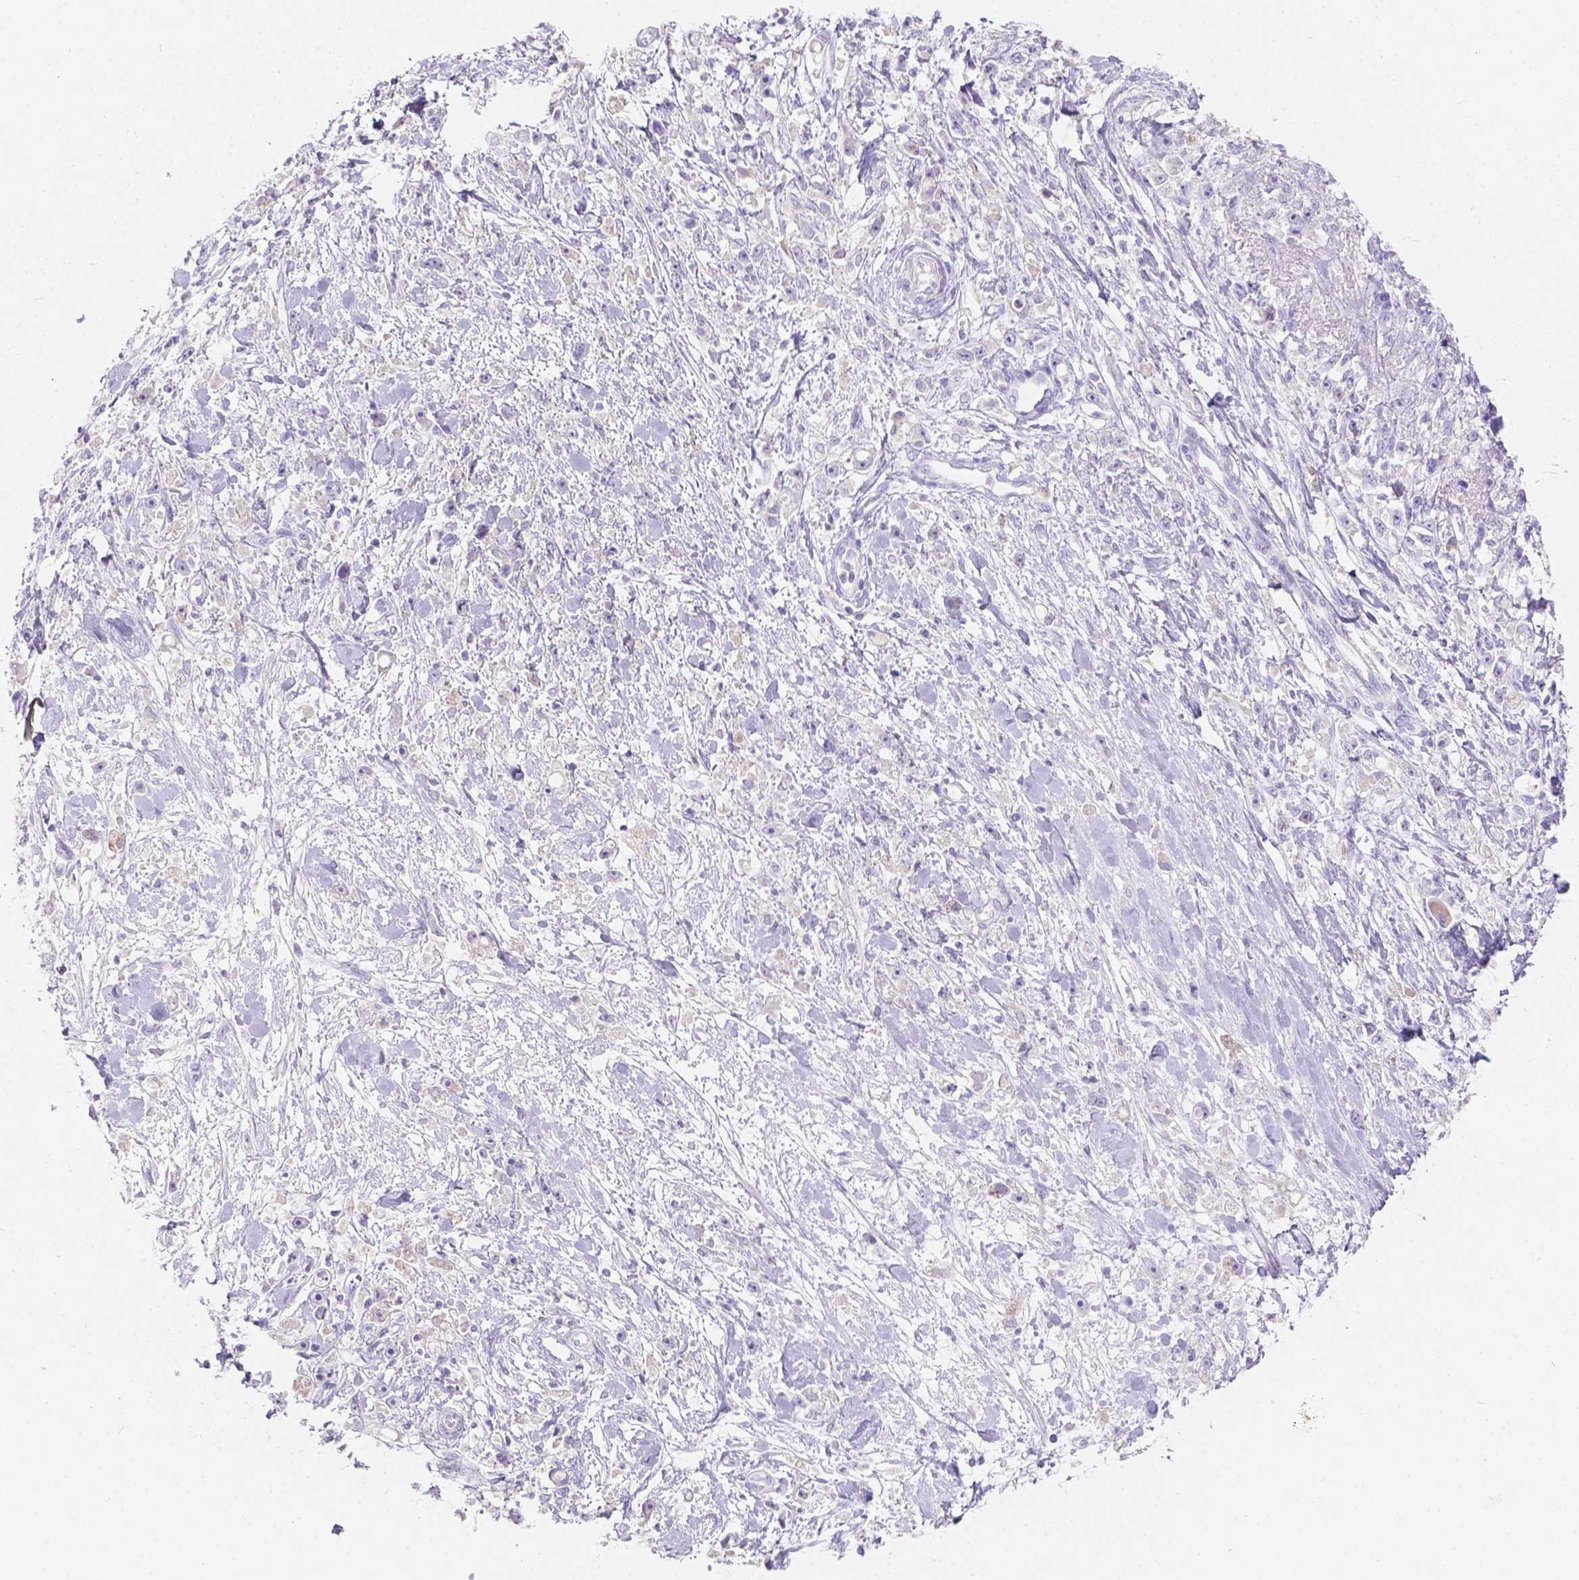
{"staining": {"intensity": "negative", "quantity": "none", "location": "none"}, "tissue": "stomach cancer", "cell_type": "Tumor cells", "image_type": "cancer", "snomed": [{"axis": "morphology", "description": "Adenocarcinoma, NOS"}, {"axis": "topography", "description": "Stomach"}], "caption": "This is an immunohistochemistry histopathology image of stomach cancer. There is no expression in tumor cells.", "gene": "GAL3ST2", "patient": {"sex": "female", "age": 59}}